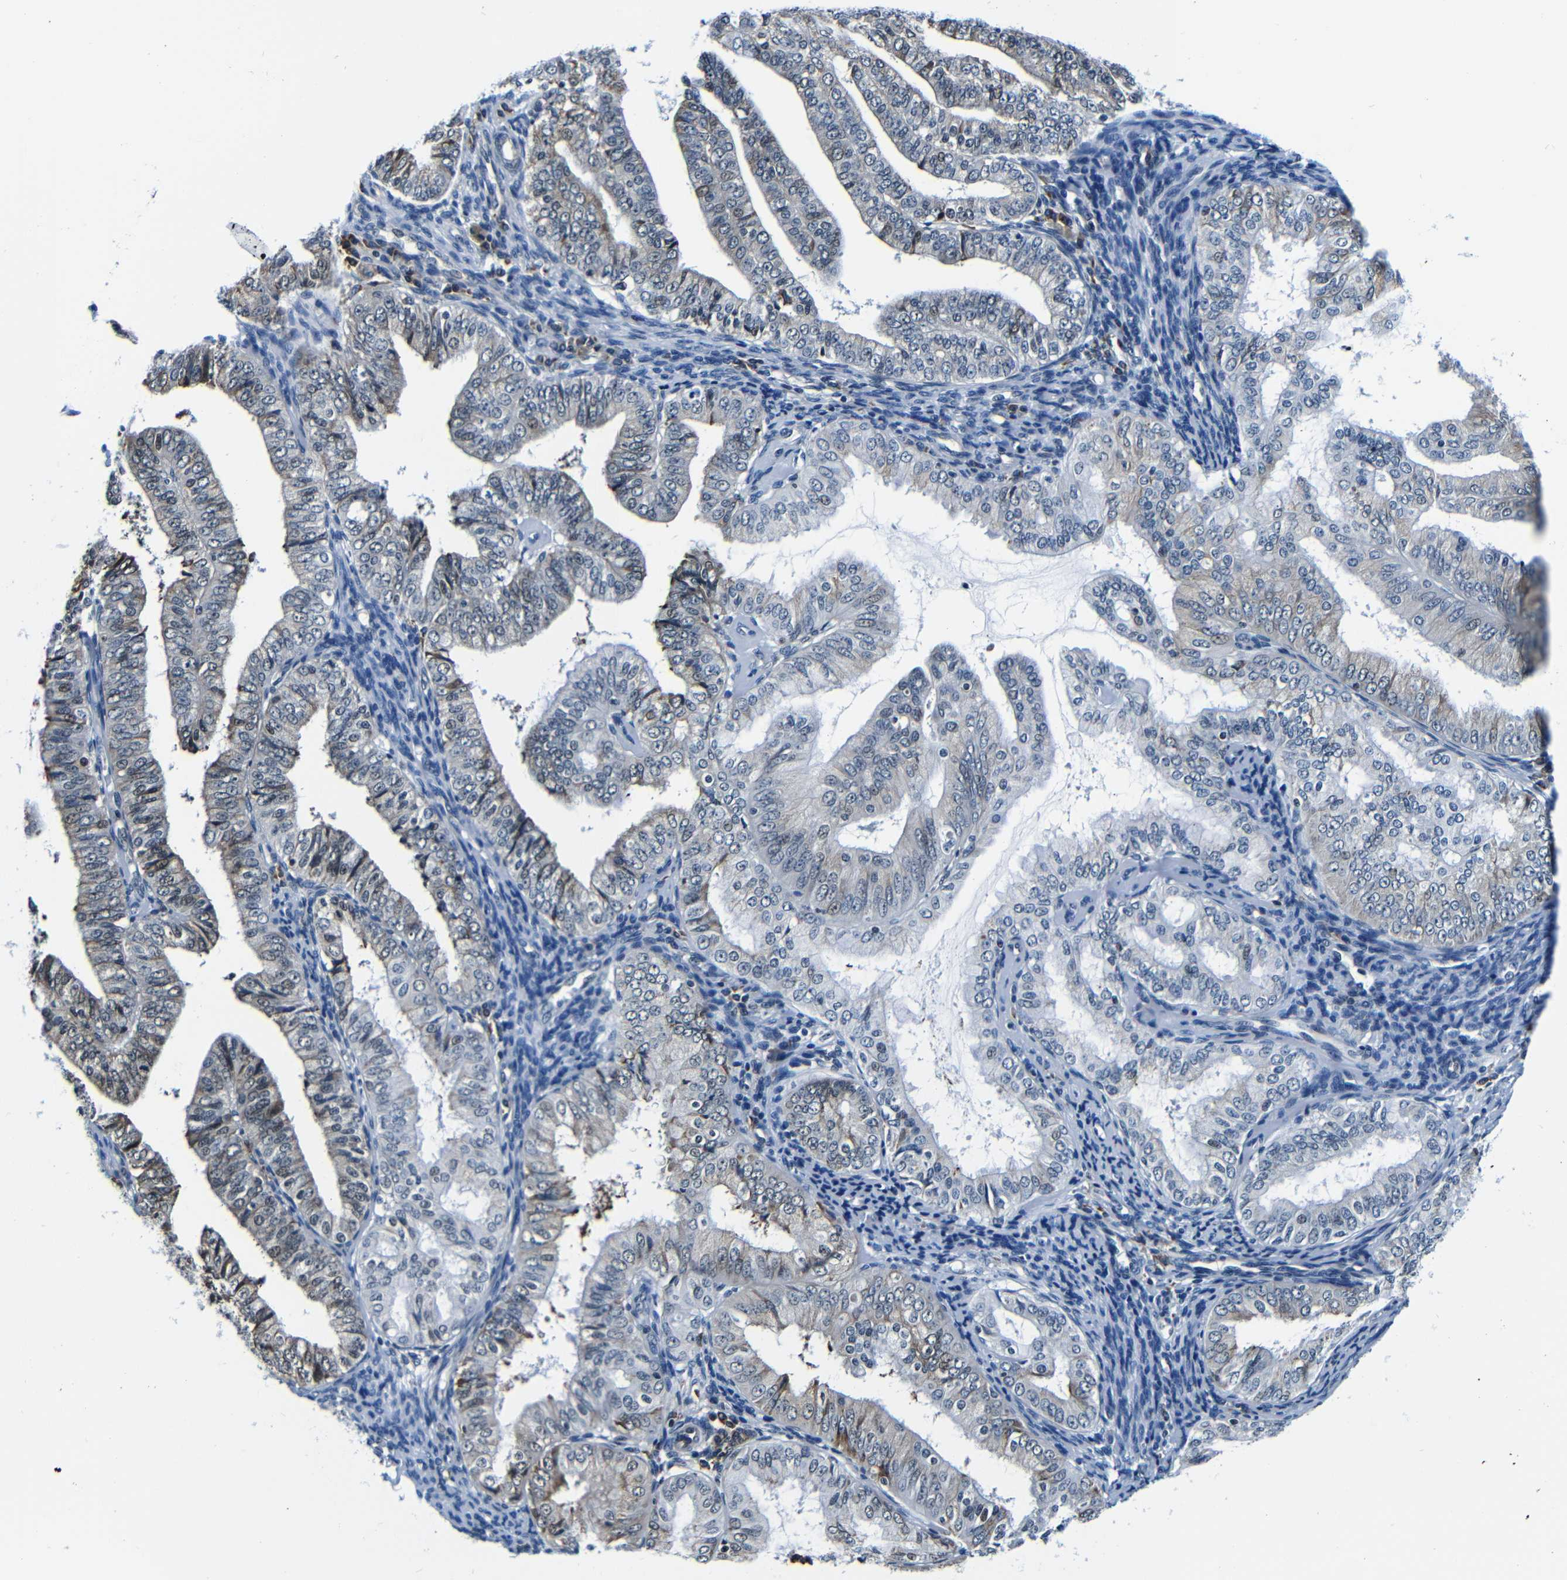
{"staining": {"intensity": "weak", "quantity": "<25%", "location": "cytoplasmic/membranous"}, "tissue": "endometrial cancer", "cell_type": "Tumor cells", "image_type": "cancer", "snomed": [{"axis": "morphology", "description": "Adenocarcinoma, NOS"}, {"axis": "topography", "description": "Endometrium"}], "caption": "A high-resolution micrograph shows immunohistochemistry (IHC) staining of endometrial cancer, which exhibits no significant staining in tumor cells. (DAB (3,3'-diaminobenzidine) IHC visualized using brightfield microscopy, high magnification).", "gene": "NCBP3", "patient": {"sex": "female", "age": 63}}